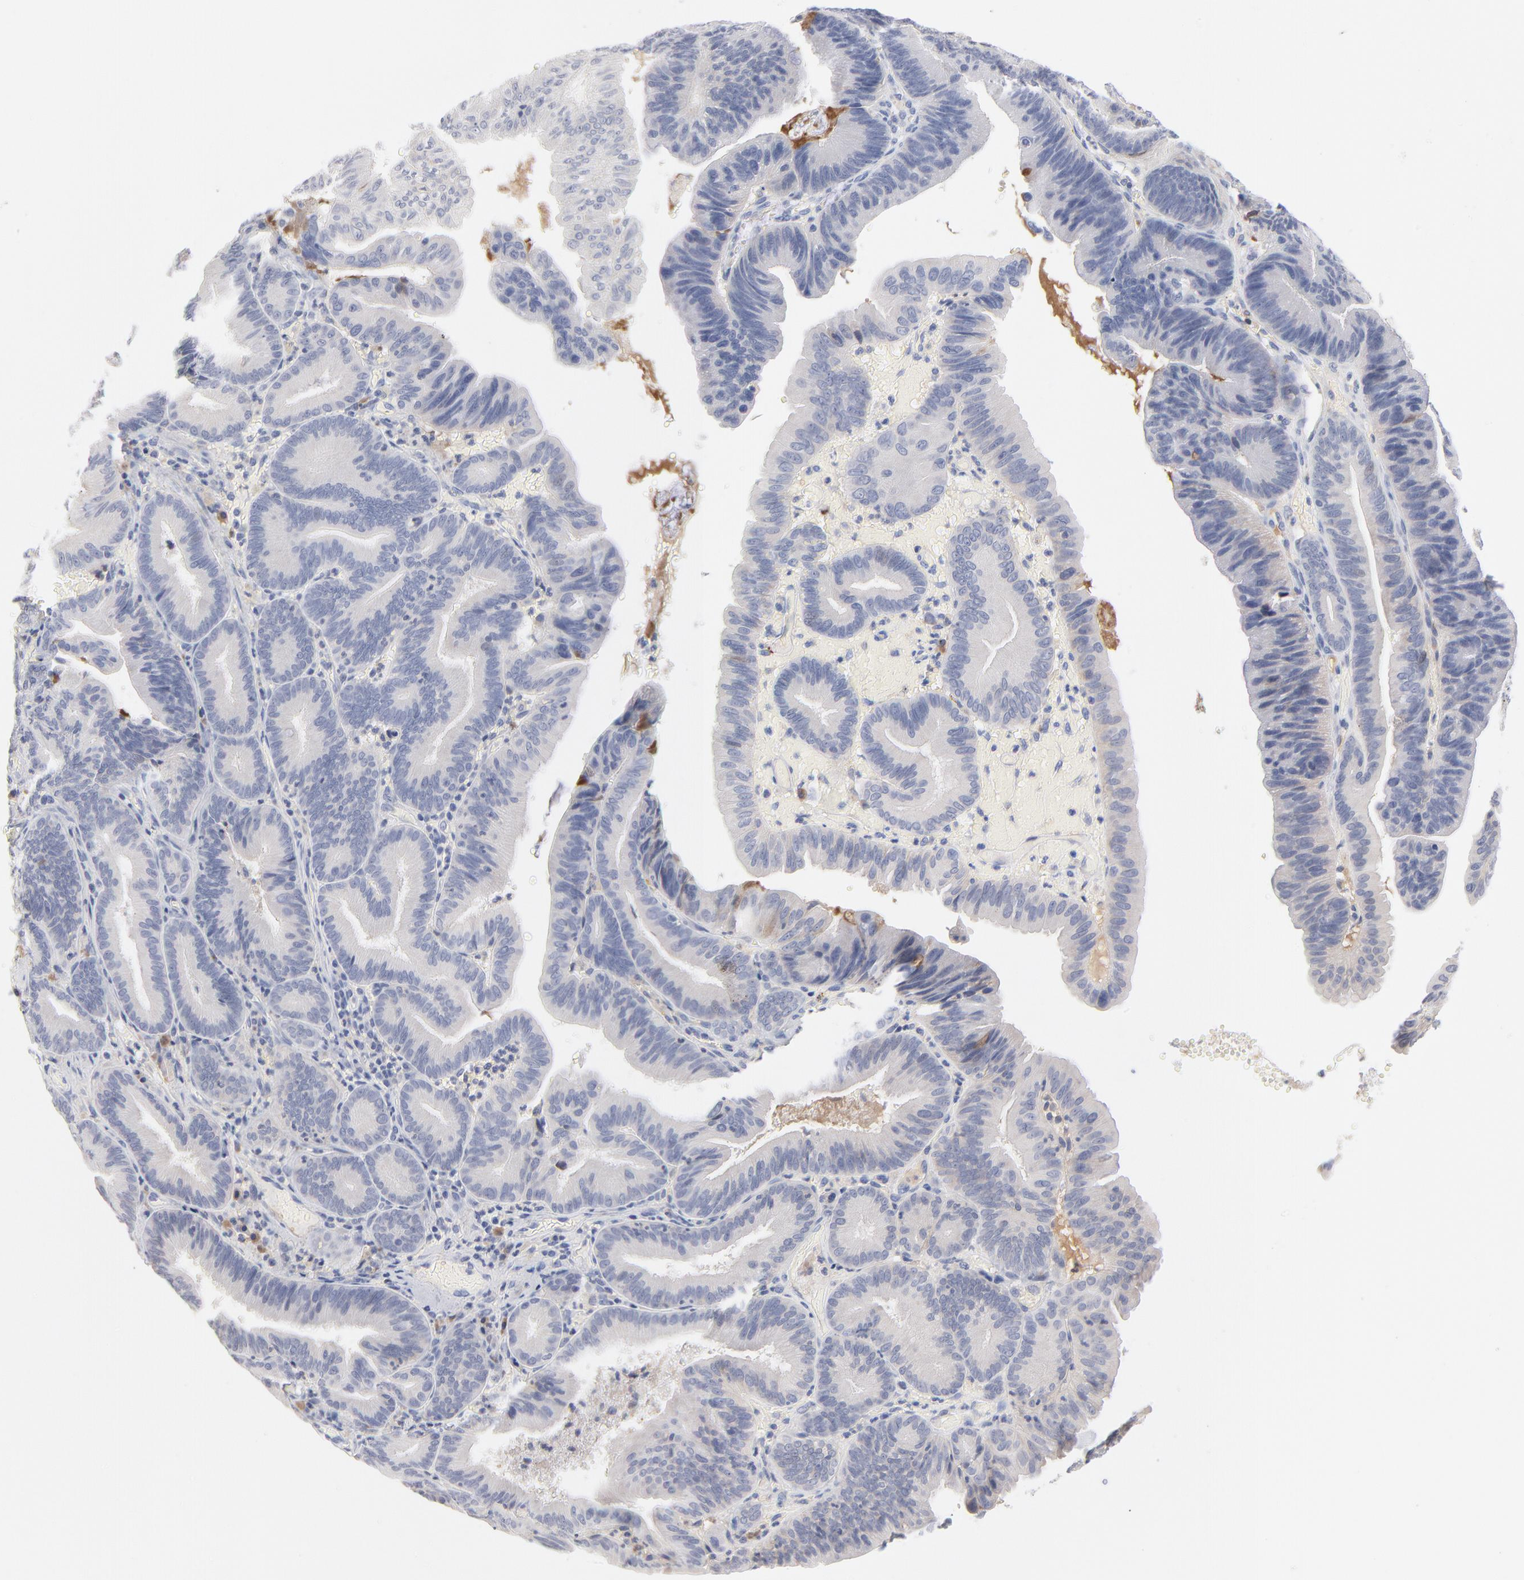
{"staining": {"intensity": "negative", "quantity": "none", "location": "none"}, "tissue": "pancreatic cancer", "cell_type": "Tumor cells", "image_type": "cancer", "snomed": [{"axis": "morphology", "description": "Adenocarcinoma, NOS"}, {"axis": "topography", "description": "Pancreas"}], "caption": "Tumor cells show no significant staining in adenocarcinoma (pancreatic). Nuclei are stained in blue.", "gene": "F12", "patient": {"sex": "male", "age": 82}}